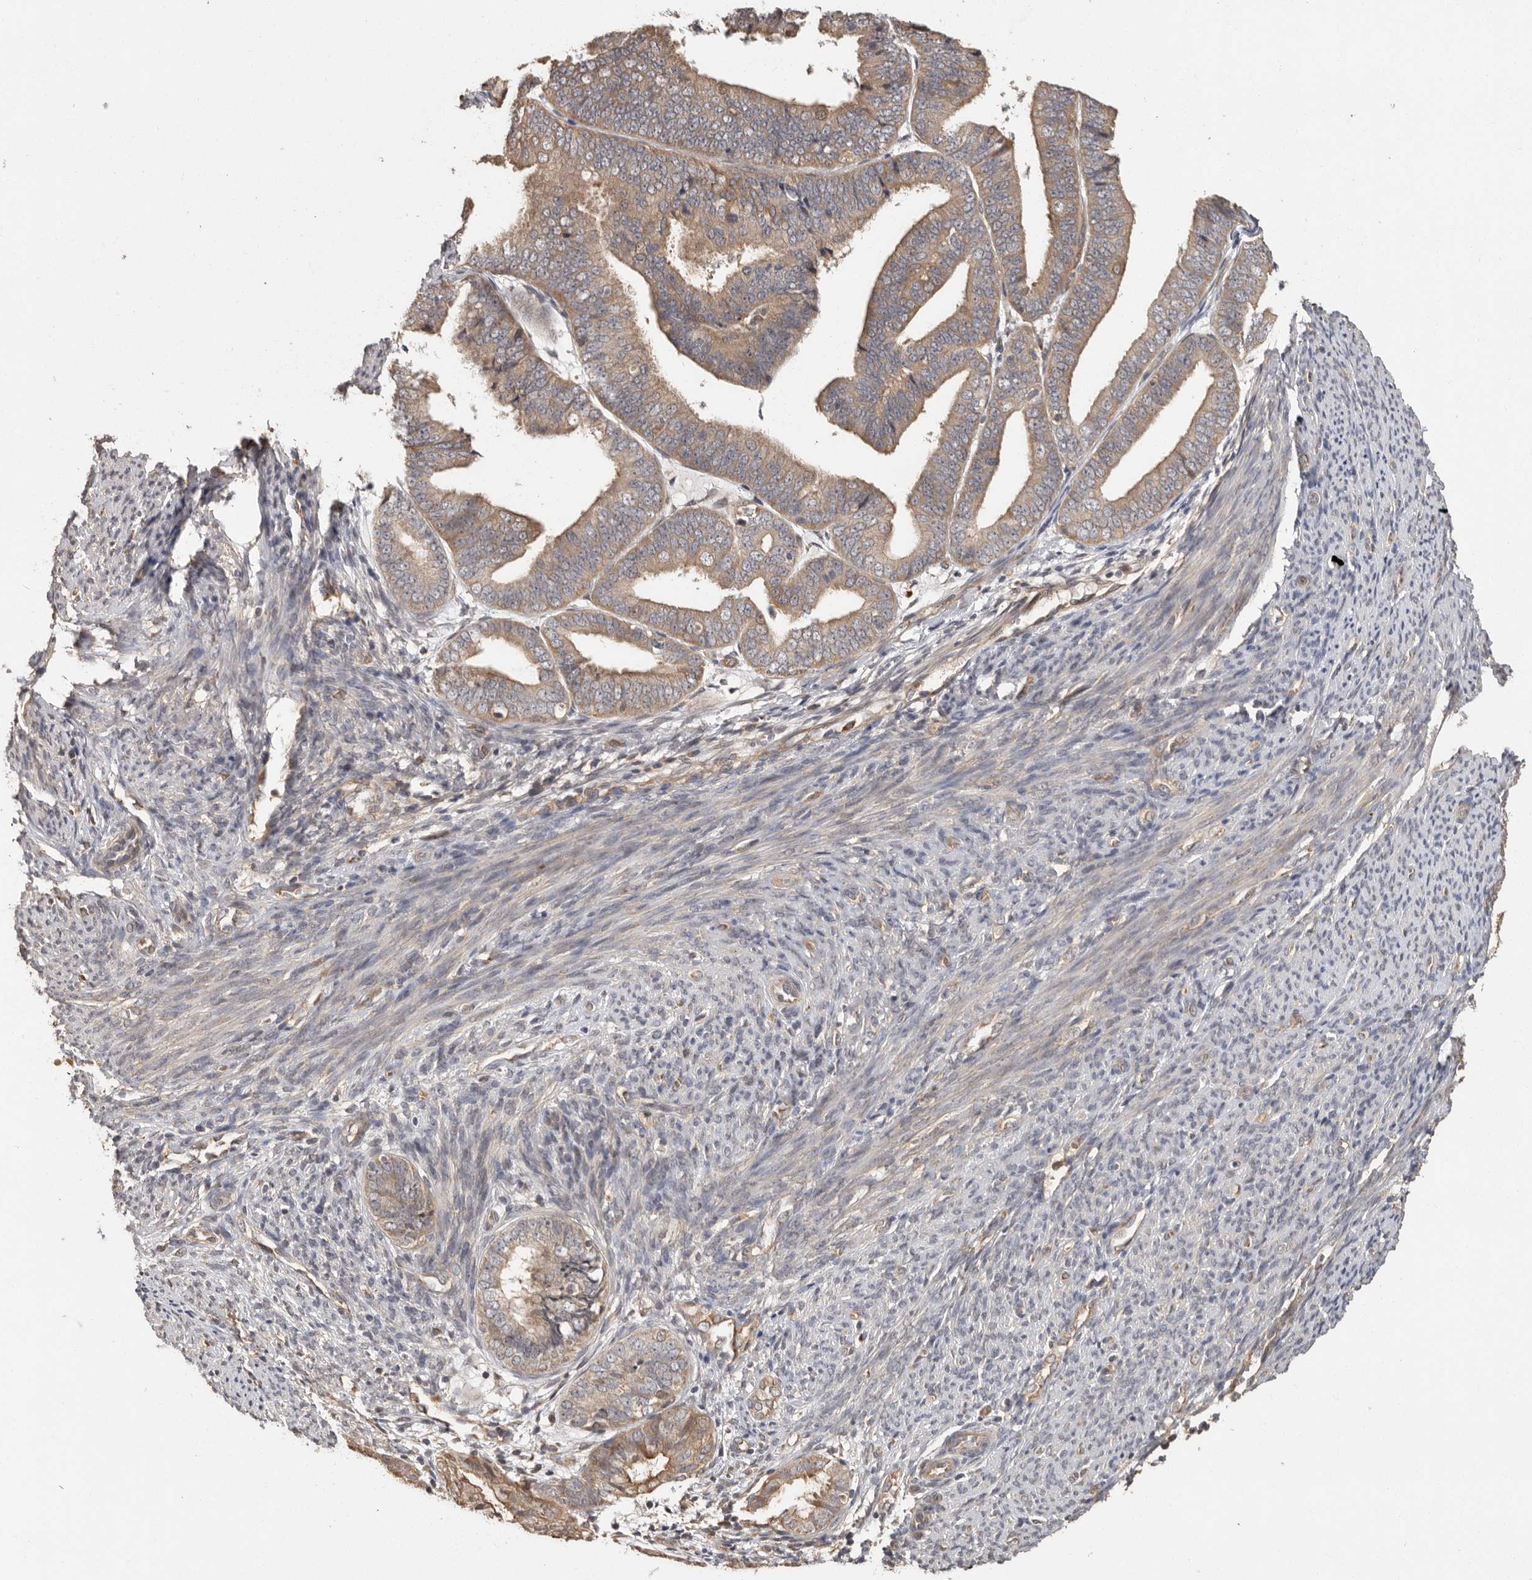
{"staining": {"intensity": "moderate", "quantity": ">75%", "location": "cytoplasmic/membranous"}, "tissue": "endometrial cancer", "cell_type": "Tumor cells", "image_type": "cancer", "snomed": [{"axis": "morphology", "description": "Adenocarcinoma, NOS"}, {"axis": "topography", "description": "Endometrium"}], "caption": "A brown stain shows moderate cytoplasmic/membranous expression of a protein in endometrial cancer tumor cells. (DAB IHC, brown staining for protein, blue staining for nuclei).", "gene": "BAIAP2", "patient": {"sex": "female", "age": 63}}